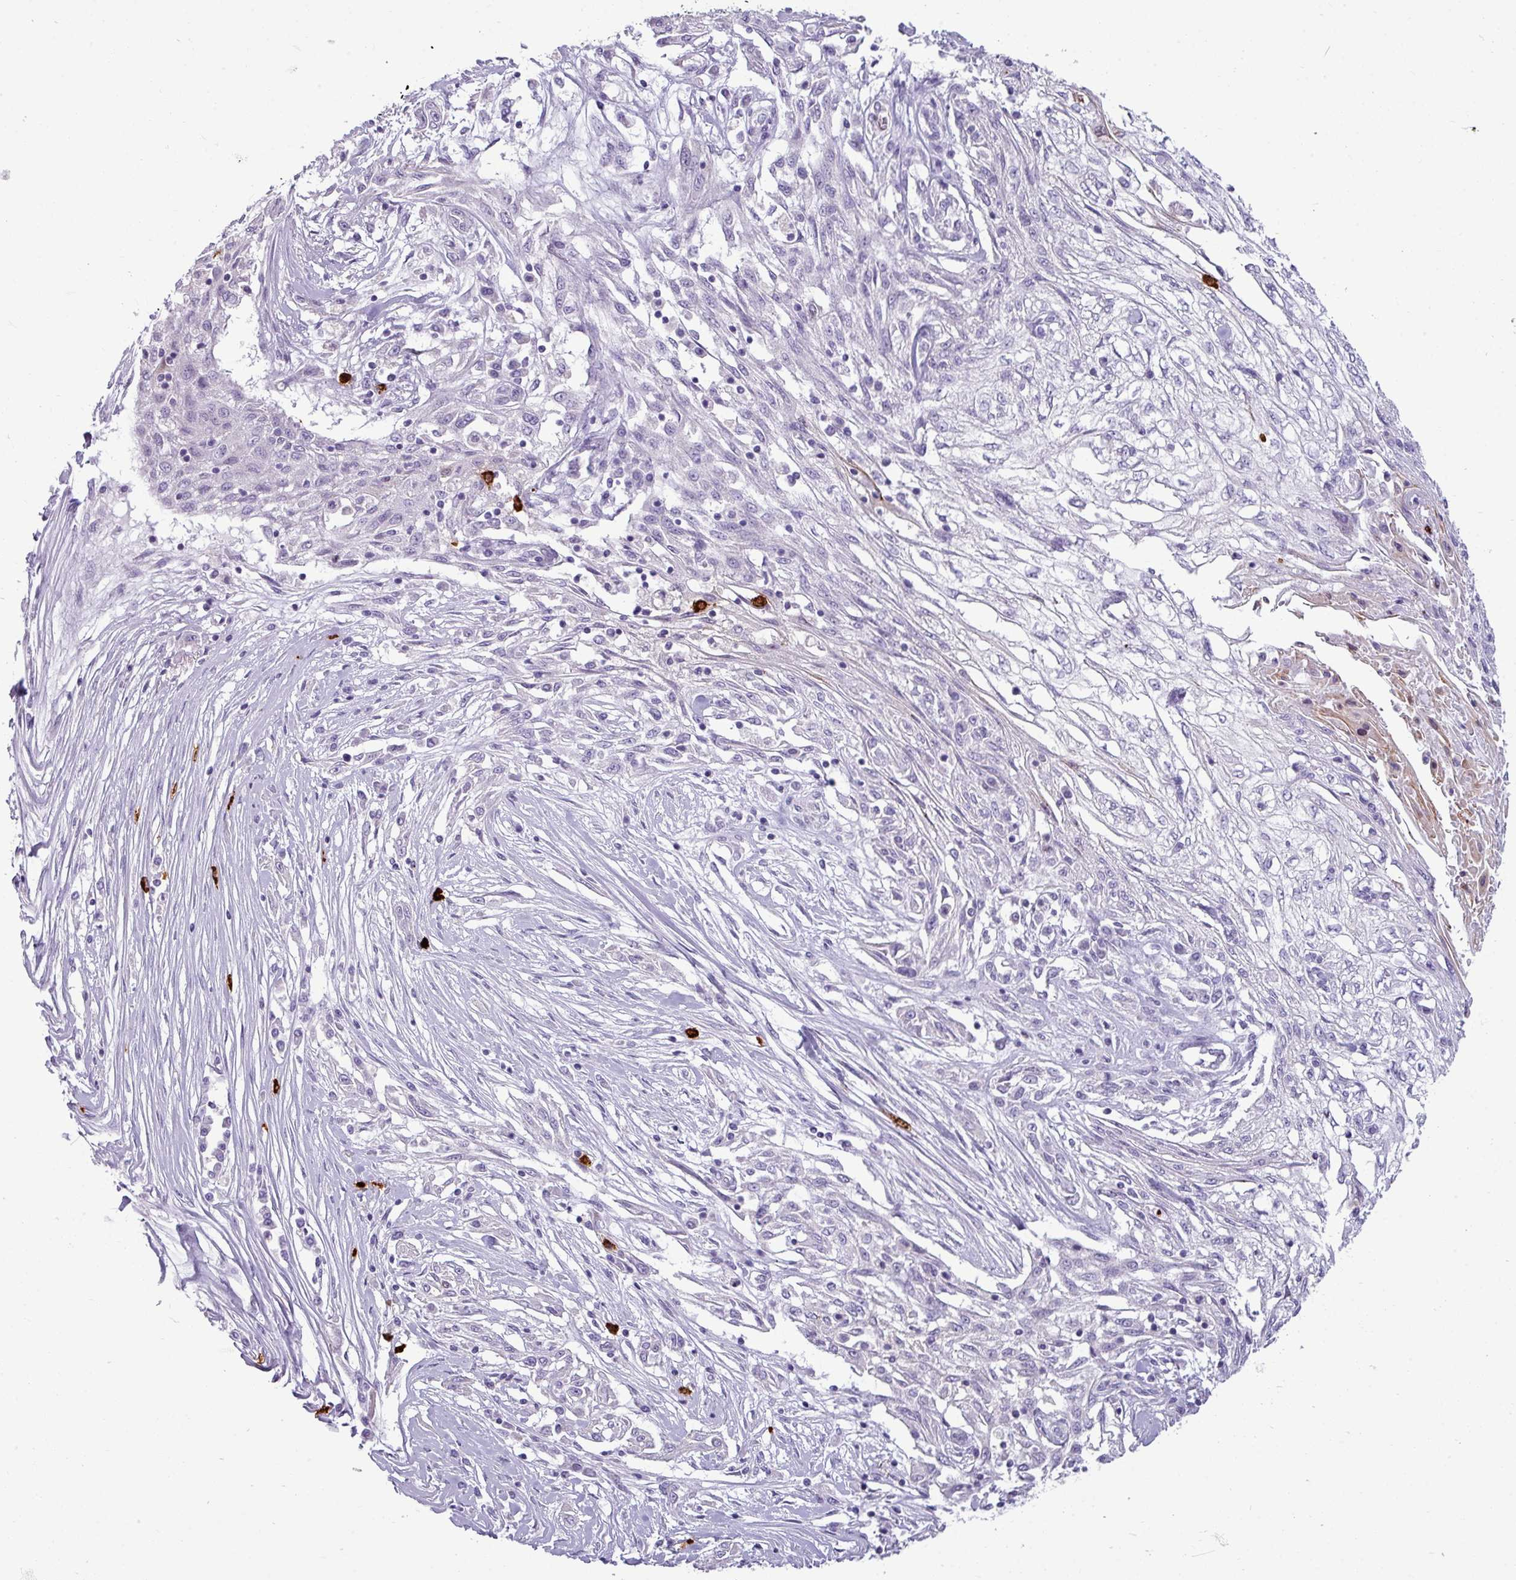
{"staining": {"intensity": "negative", "quantity": "none", "location": "none"}, "tissue": "skin cancer", "cell_type": "Tumor cells", "image_type": "cancer", "snomed": [{"axis": "morphology", "description": "Squamous cell carcinoma, NOS"}, {"axis": "morphology", "description": "Squamous cell carcinoma, metastatic, NOS"}, {"axis": "topography", "description": "Skin"}, {"axis": "topography", "description": "Lymph node"}], "caption": "Photomicrograph shows no protein expression in tumor cells of skin cancer tissue.", "gene": "TRIM39", "patient": {"sex": "male", "age": 75}}